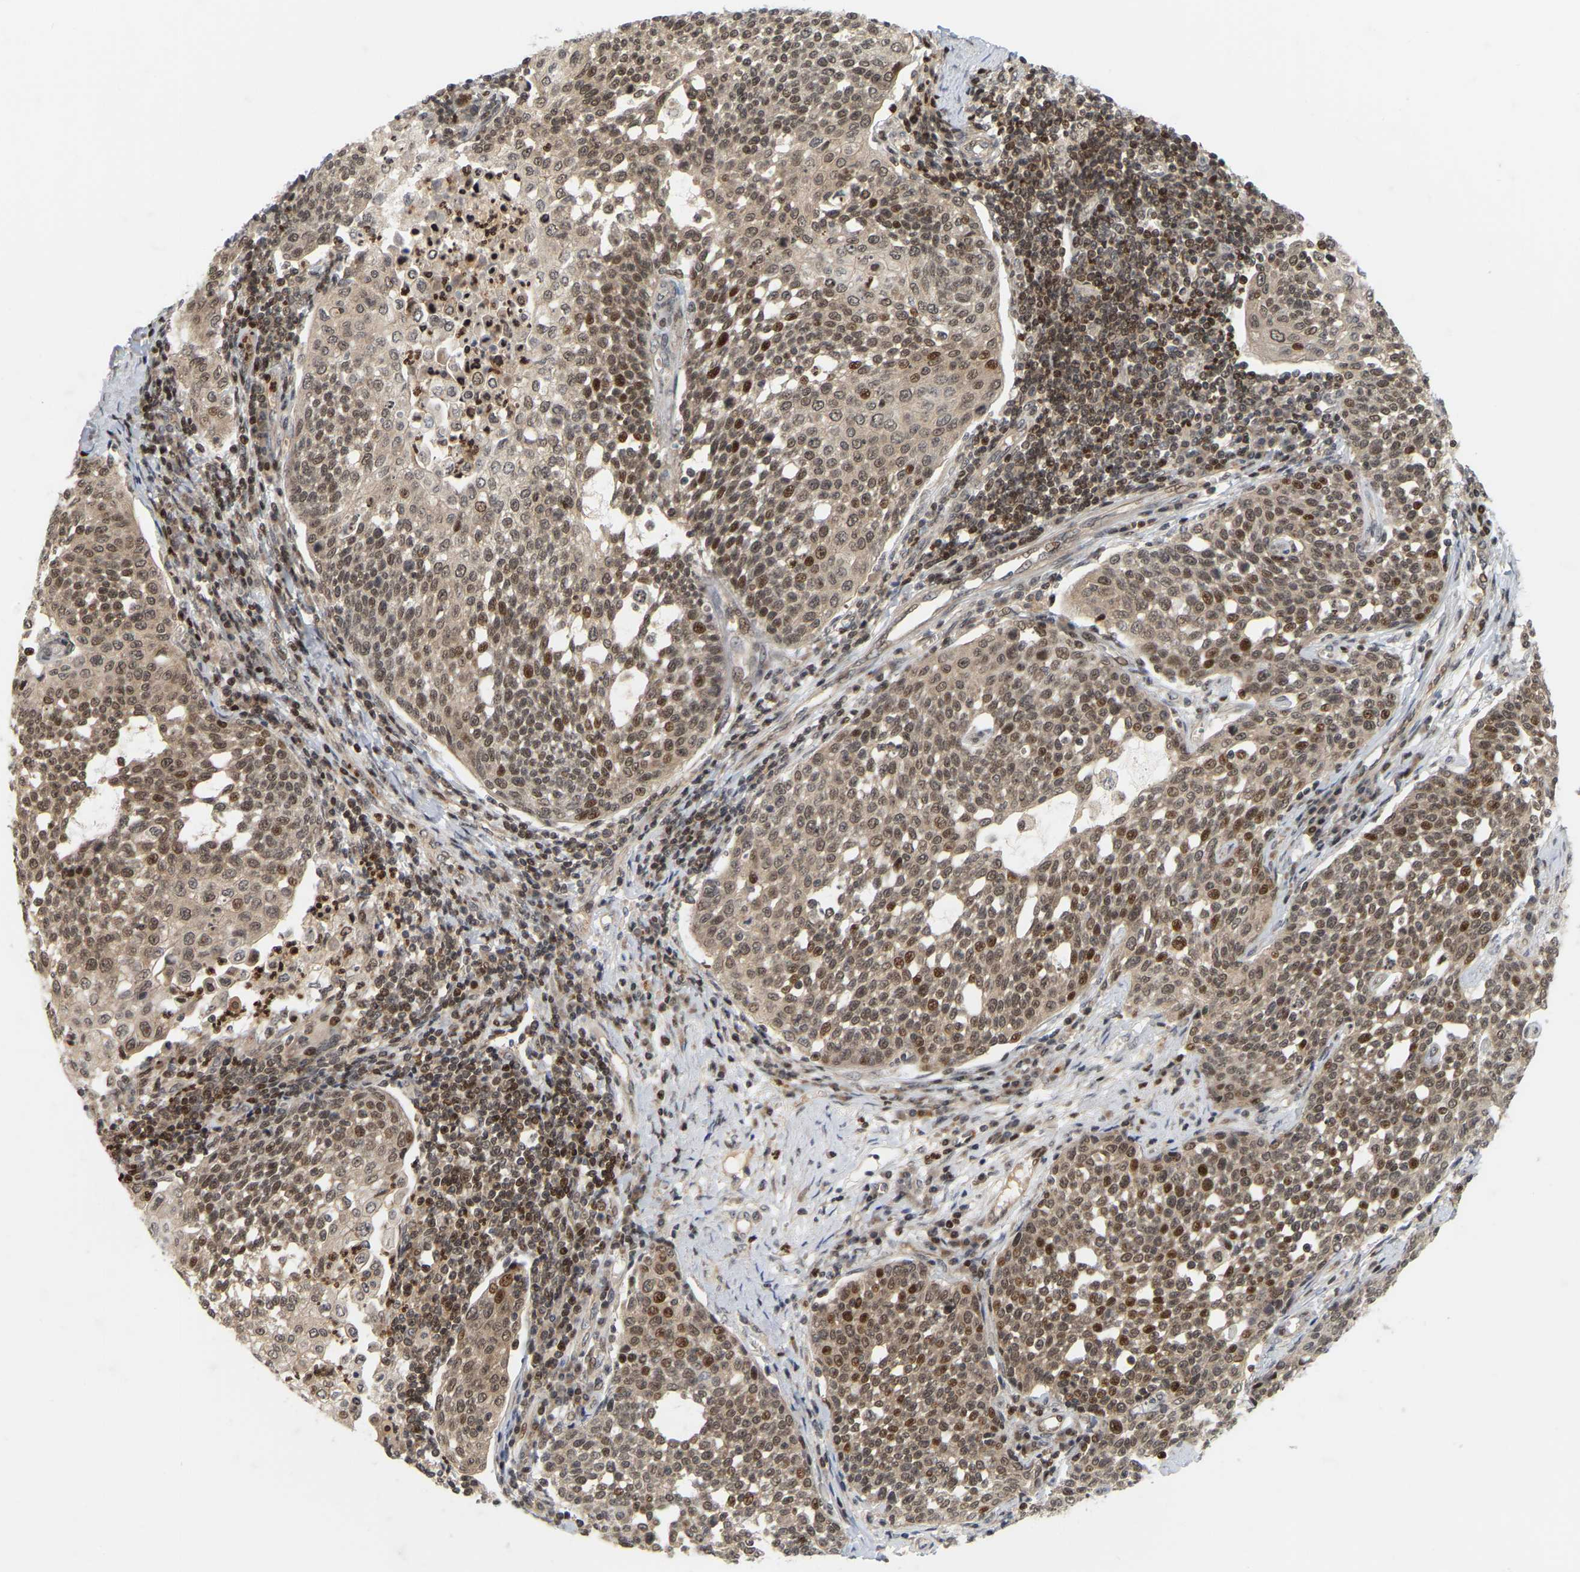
{"staining": {"intensity": "moderate", "quantity": ">75%", "location": "cytoplasmic/membranous,nuclear"}, "tissue": "cervical cancer", "cell_type": "Tumor cells", "image_type": "cancer", "snomed": [{"axis": "morphology", "description": "Squamous cell carcinoma, NOS"}, {"axis": "topography", "description": "Cervix"}], "caption": "Moderate cytoplasmic/membranous and nuclear expression is appreciated in approximately >75% of tumor cells in cervical cancer (squamous cell carcinoma).", "gene": "NFE2L2", "patient": {"sex": "female", "age": 34}}